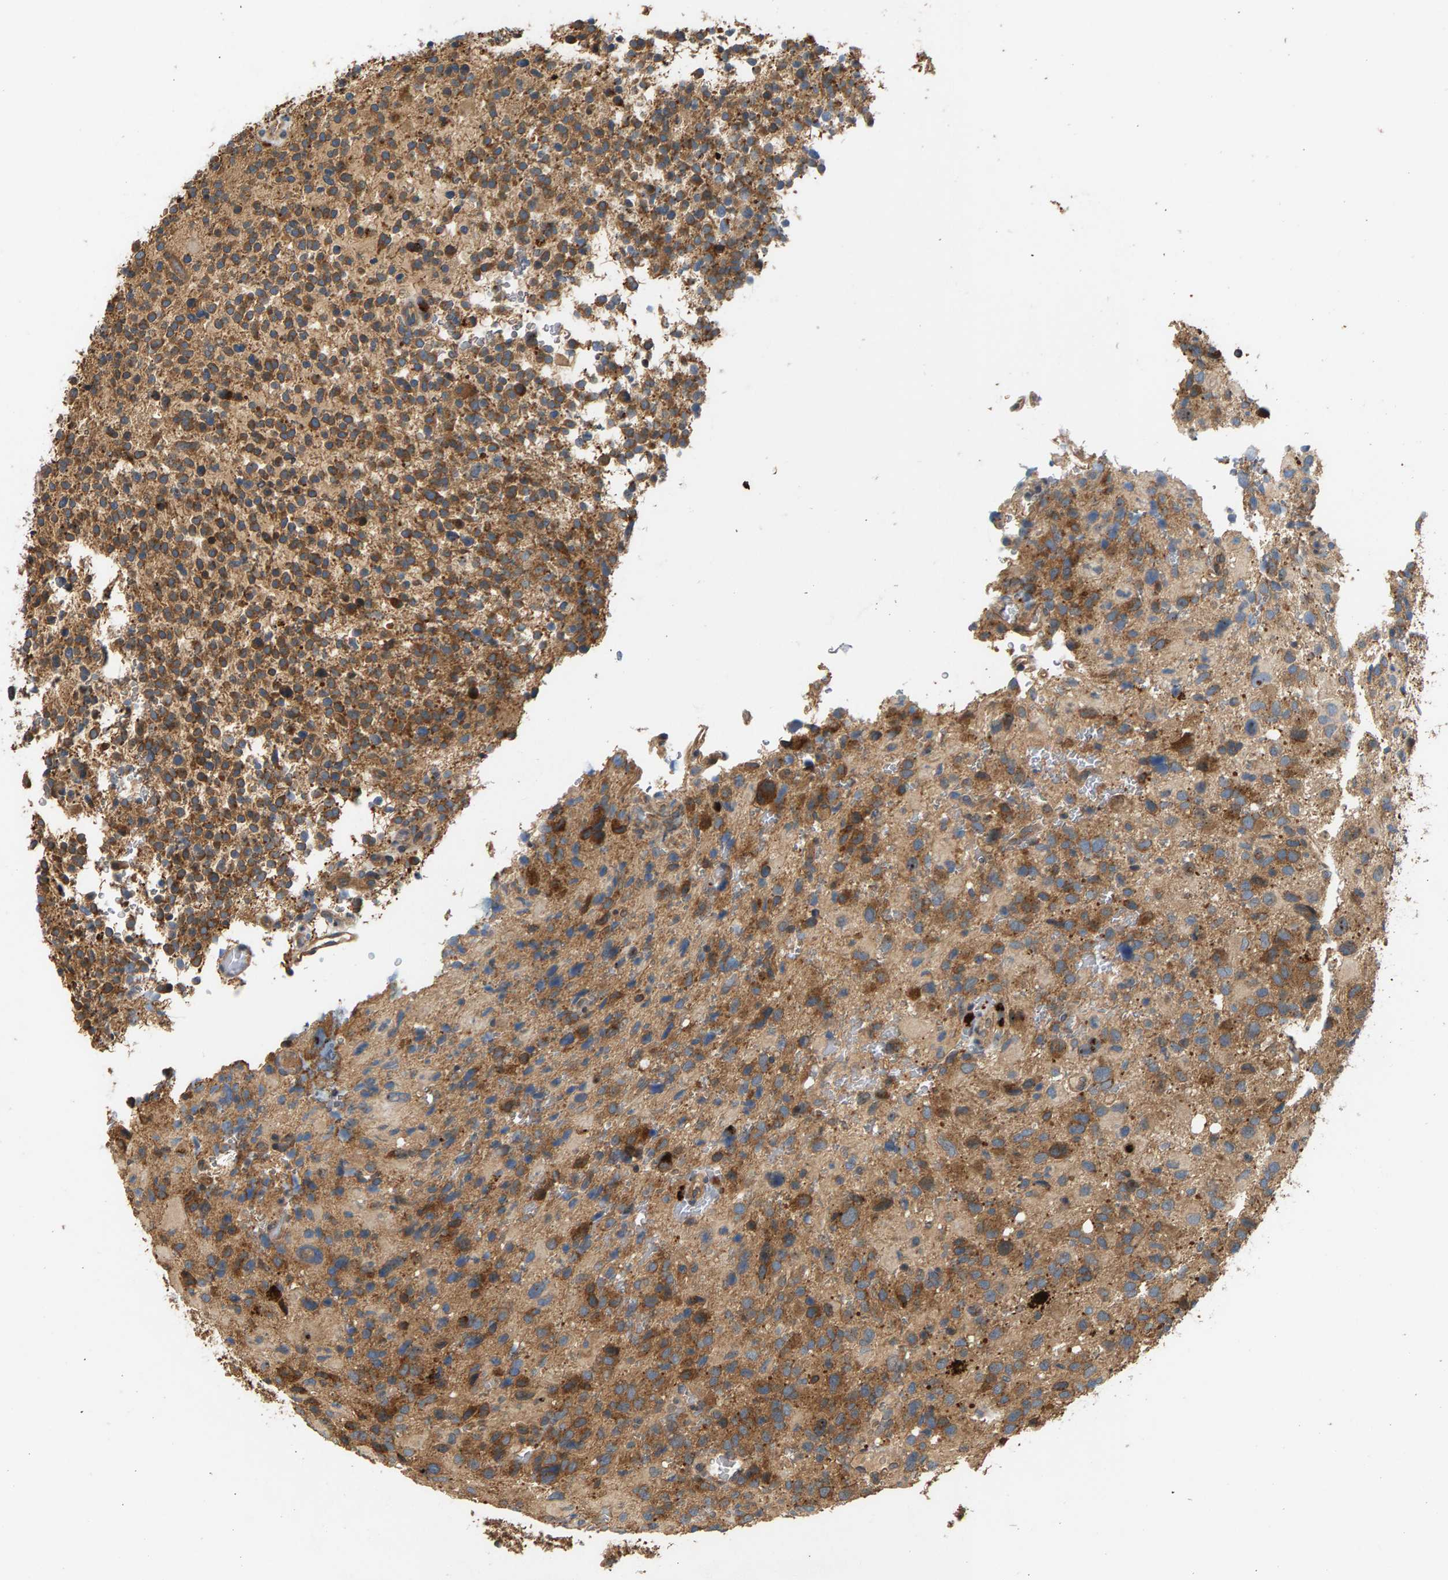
{"staining": {"intensity": "moderate", "quantity": ">75%", "location": "cytoplasmic/membranous"}, "tissue": "glioma", "cell_type": "Tumor cells", "image_type": "cancer", "snomed": [{"axis": "morphology", "description": "Glioma, malignant, High grade"}, {"axis": "topography", "description": "Brain"}], "caption": "Protein expression analysis of glioma displays moderate cytoplasmic/membranous staining in approximately >75% of tumor cells.", "gene": "MAP2K5", "patient": {"sex": "male", "age": 48}}